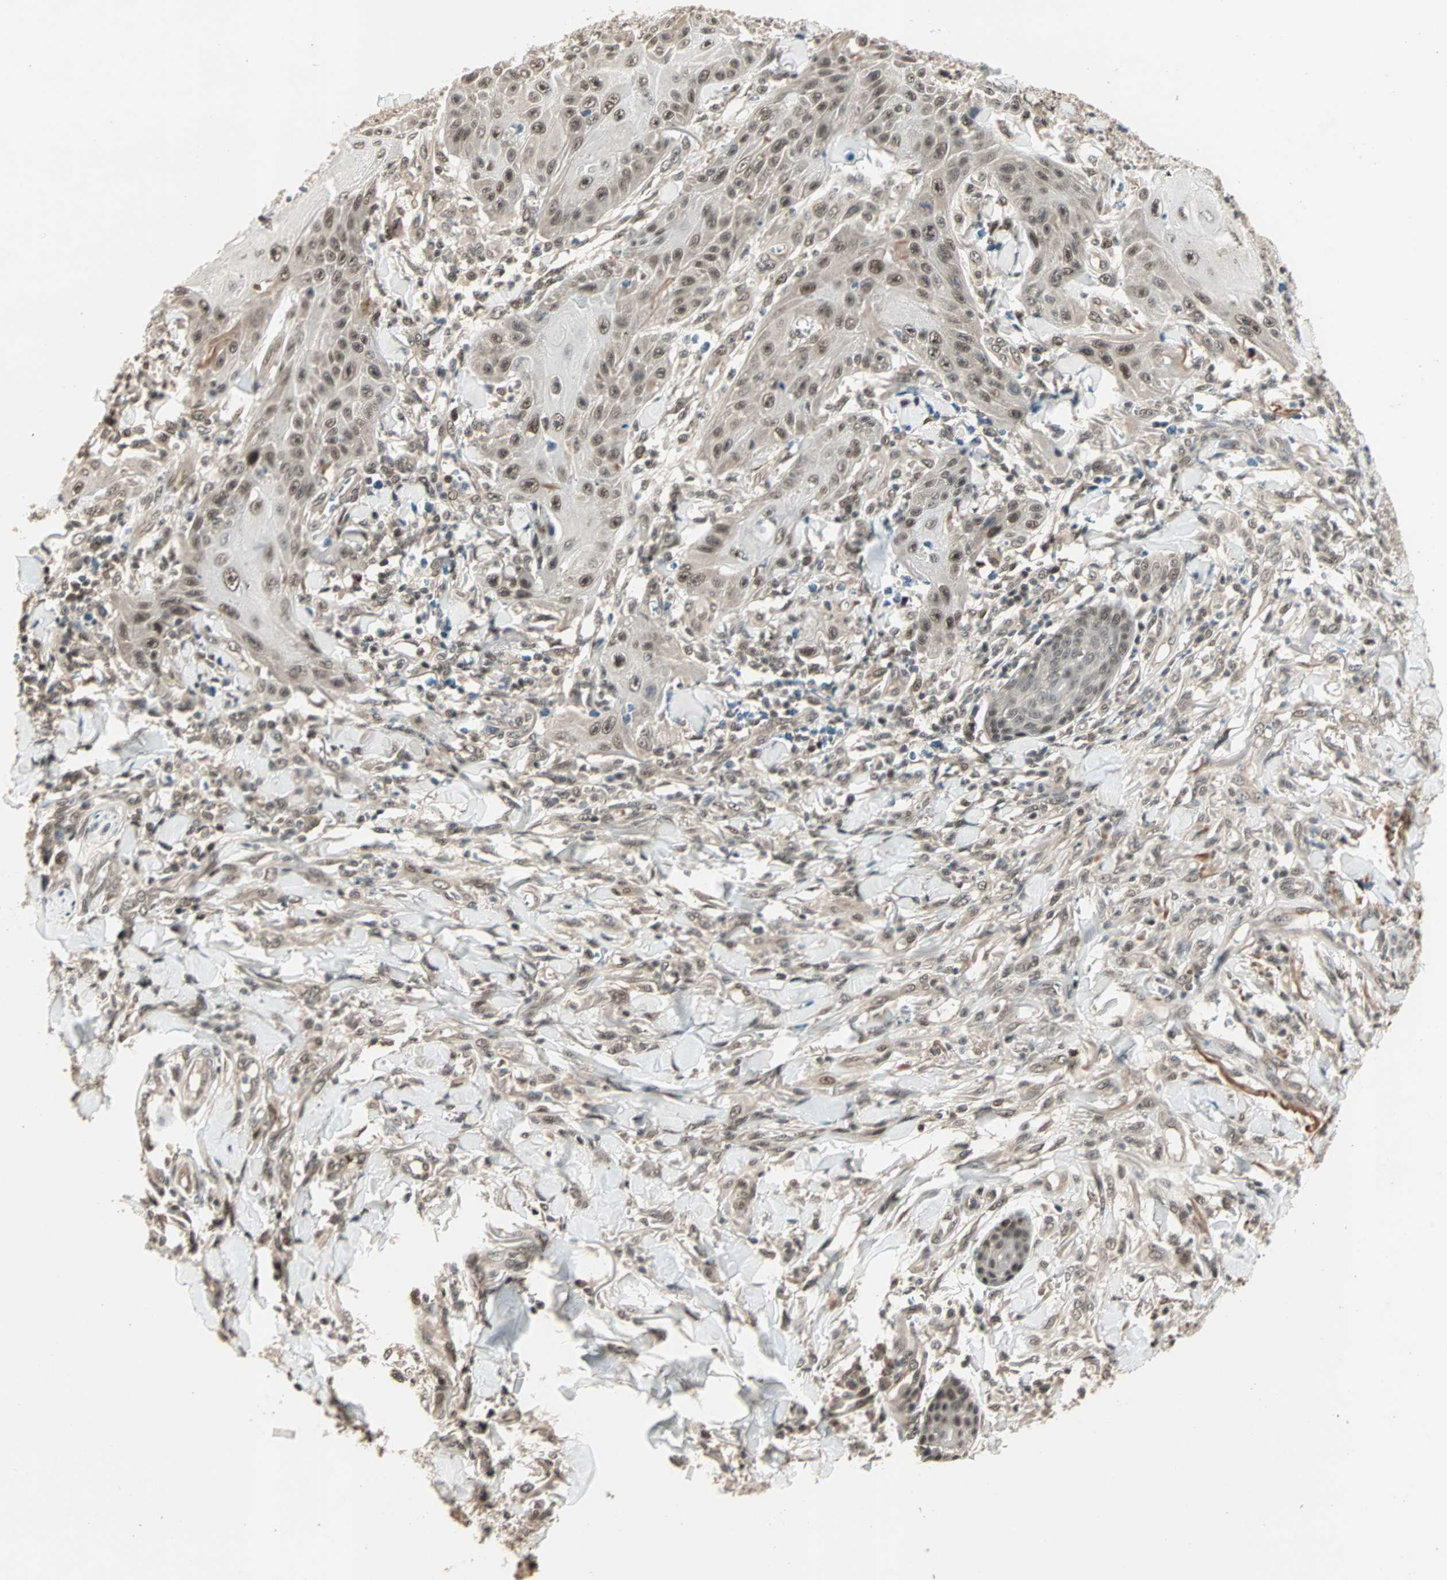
{"staining": {"intensity": "moderate", "quantity": ">75%", "location": "nuclear"}, "tissue": "skin cancer", "cell_type": "Tumor cells", "image_type": "cancer", "snomed": [{"axis": "morphology", "description": "Squamous cell carcinoma, NOS"}, {"axis": "topography", "description": "Skin"}], "caption": "The image displays staining of skin cancer, revealing moderate nuclear protein staining (brown color) within tumor cells.", "gene": "ZNF701", "patient": {"sex": "female", "age": 78}}